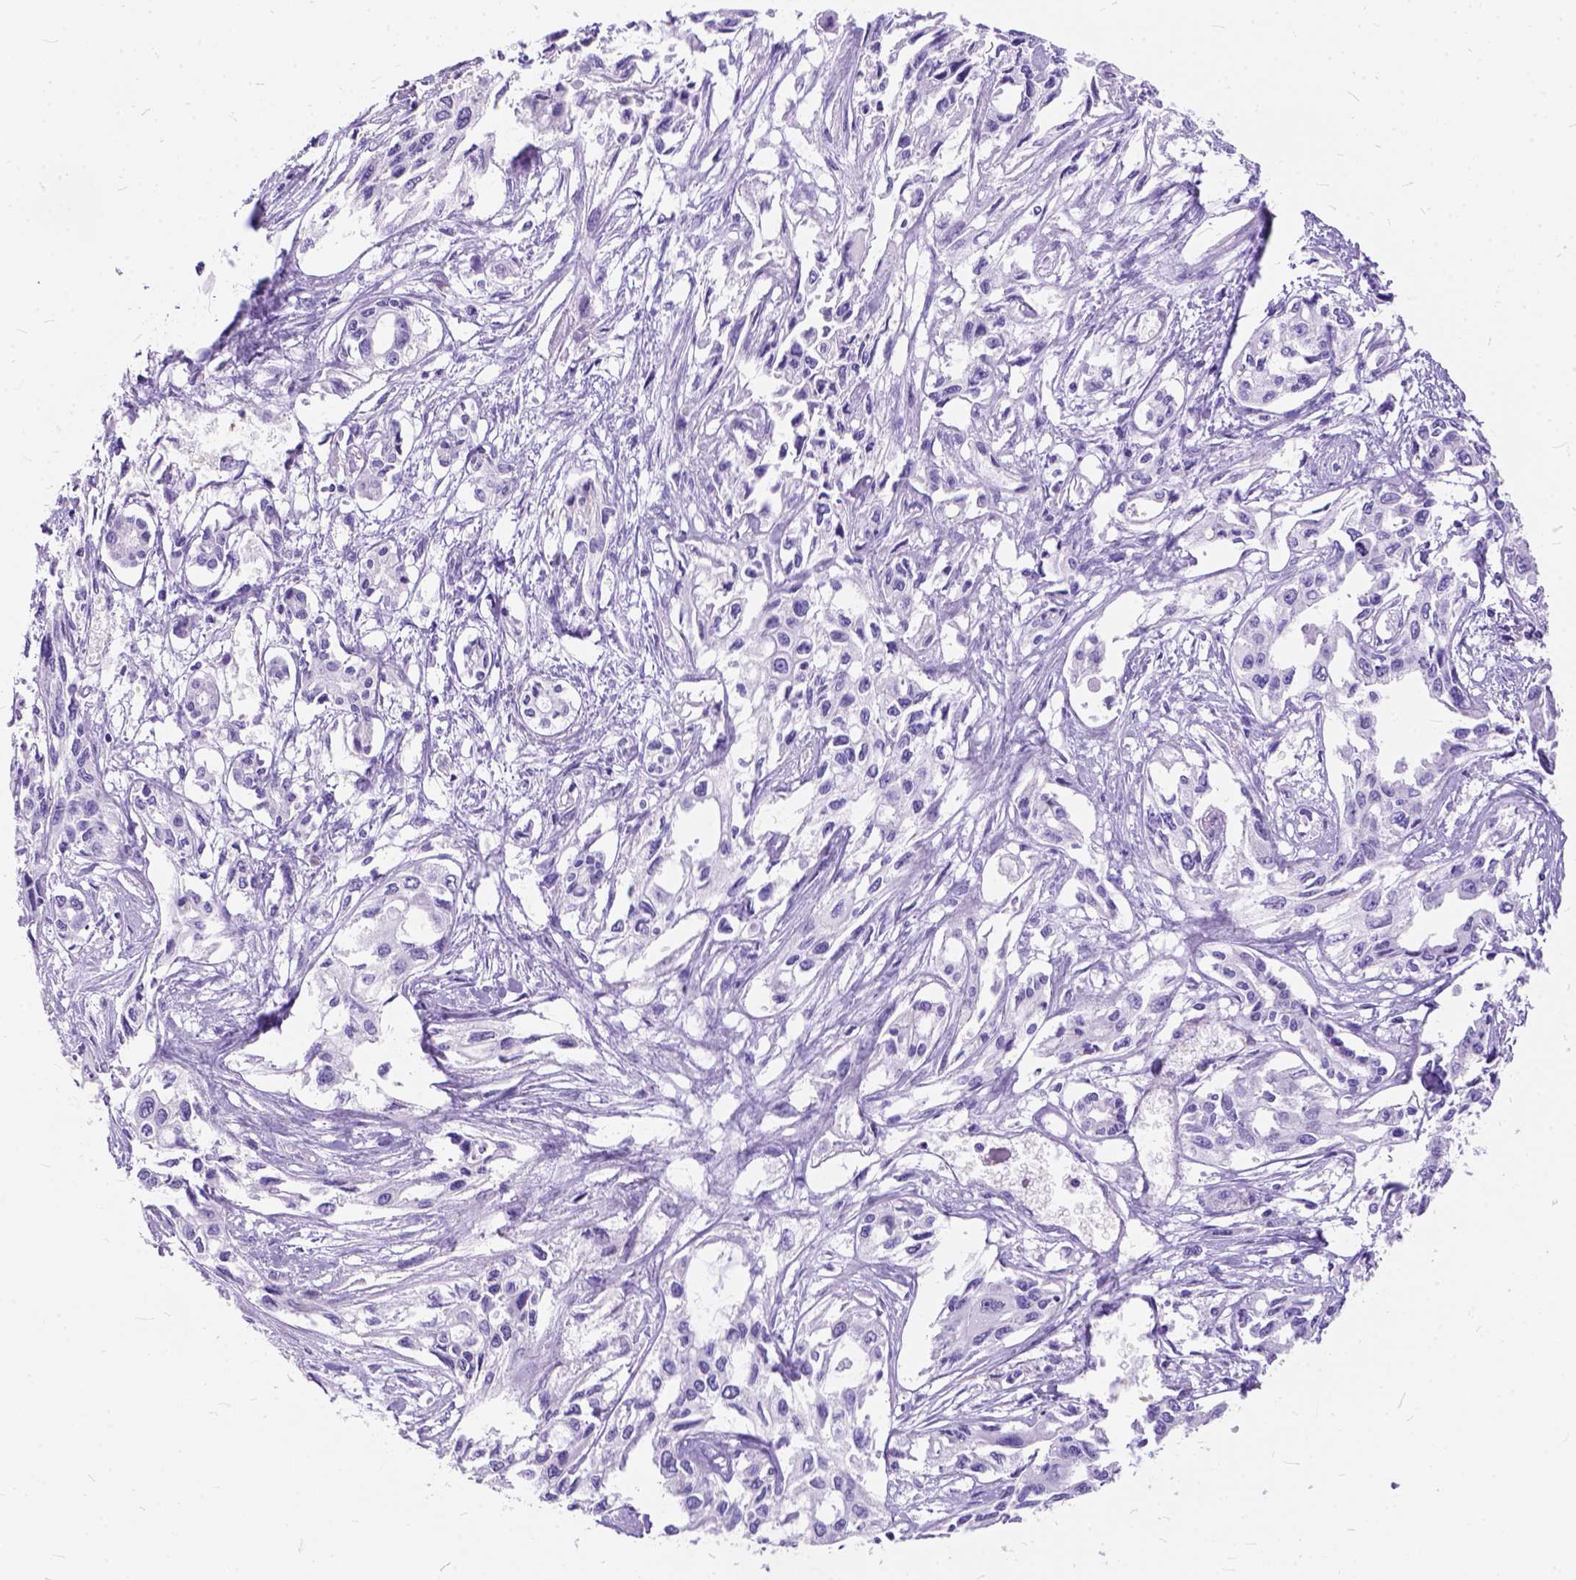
{"staining": {"intensity": "negative", "quantity": "none", "location": "none"}, "tissue": "pancreatic cancer", "cell_type": "Tumor cells", "image_type": "cancer", "snomed": [{"axis": "morphology", "description": "Adenocarcinoma, NOS"}, {"axis": "topography", "description": "Pancreas"}], "caption": "Tumor cells are negative for protein expression in human pancreatic adenocarcinoma. (IHC, brightfield microscopy, high magnification).", "gene": "C1QTNF3", "patient": {"sex": "female", "age": 55}}